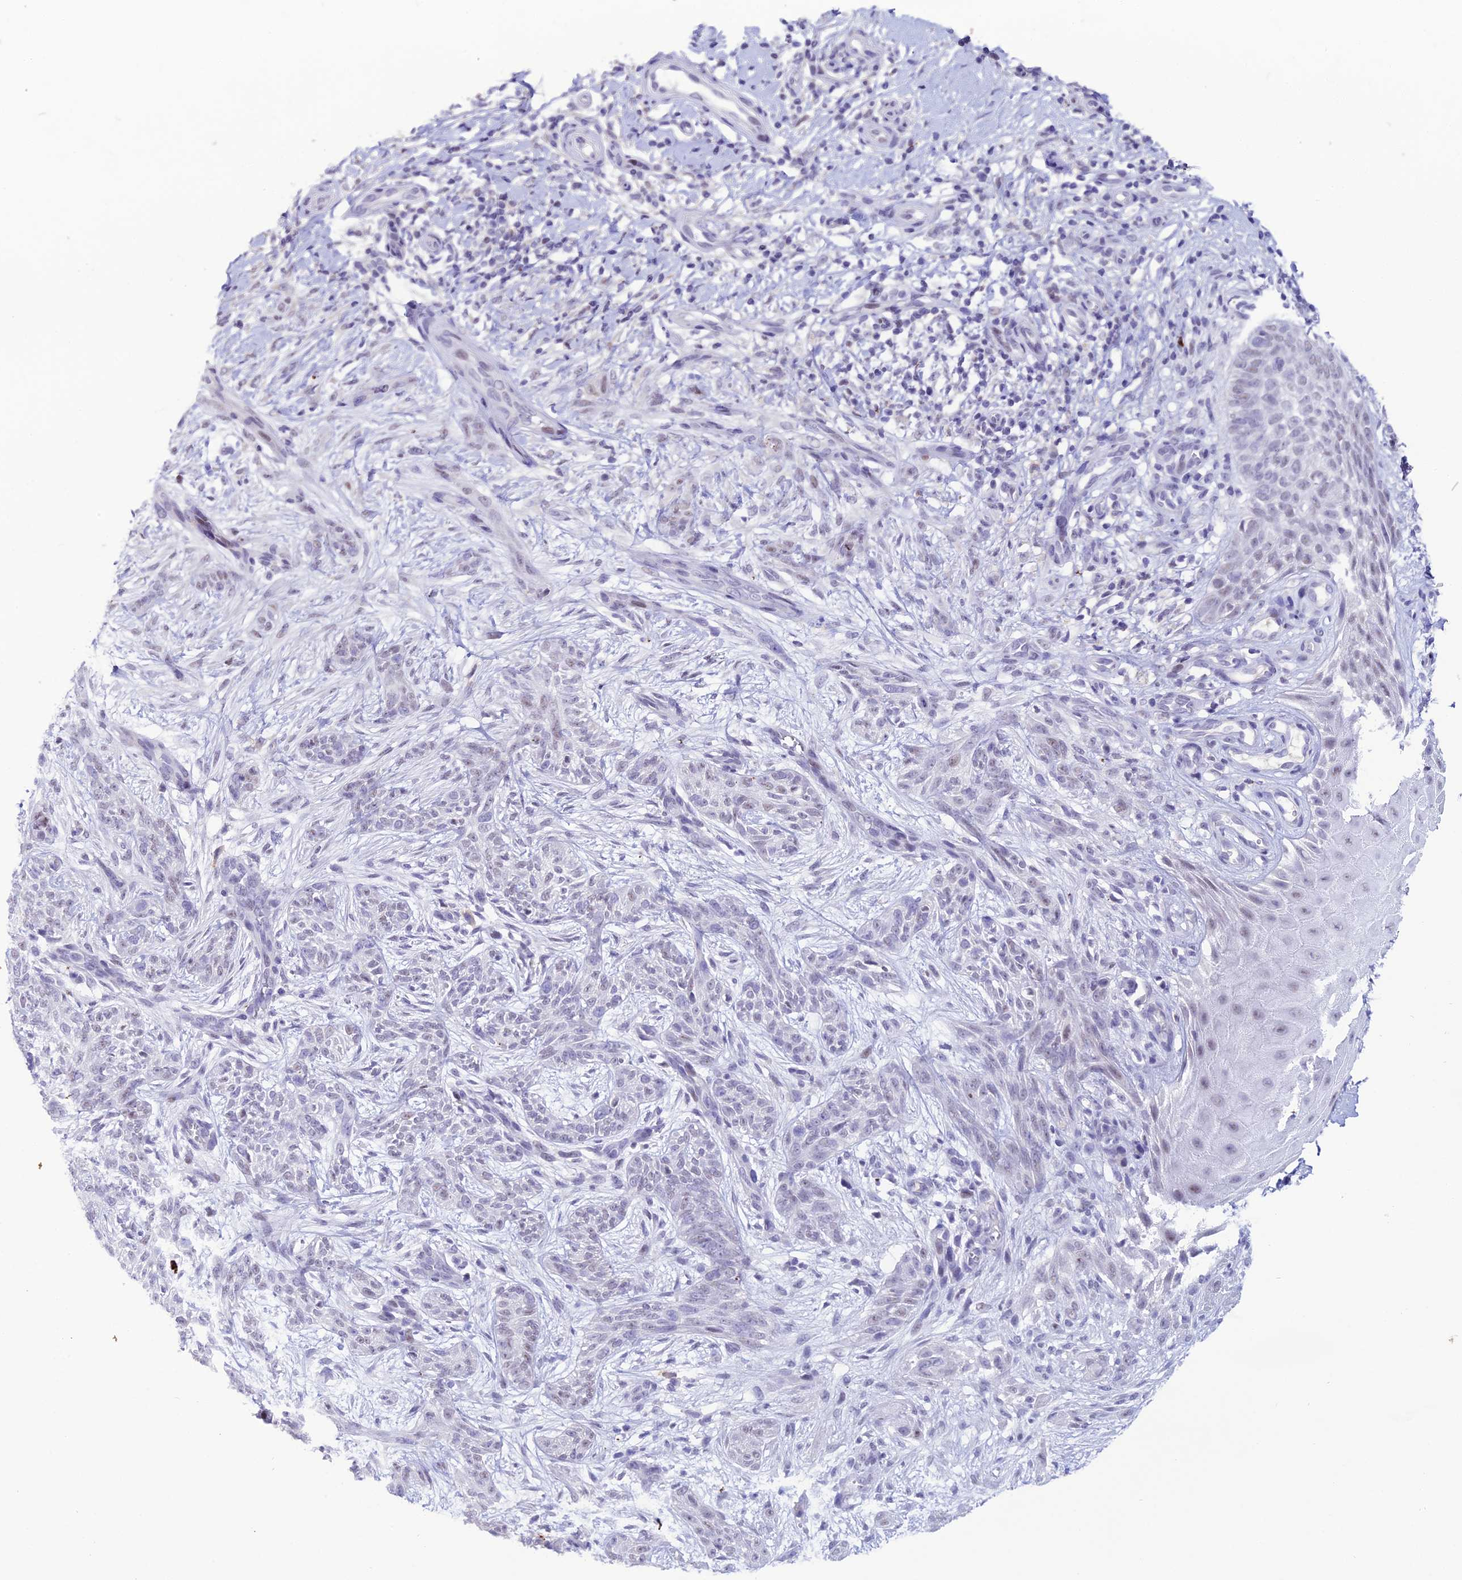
{"staining": {"intensity": "negative", "quantity": "none", "location": "none"}, "tissue": "skin cancer", "cell_type": "Tumor cells", "image_type": "cancer", "snomed": [{"axis": "morphology", "description": "Basal cell carcinoma"}, {"axis": "topography", "description": "Skin"}], "caption": "Micrograph shows no protein expression in tumor cells of basal cell carcinoma (skin) tissue.", "gene": "MFSD2B", "patient": {"sex": "female", "age": 82}}